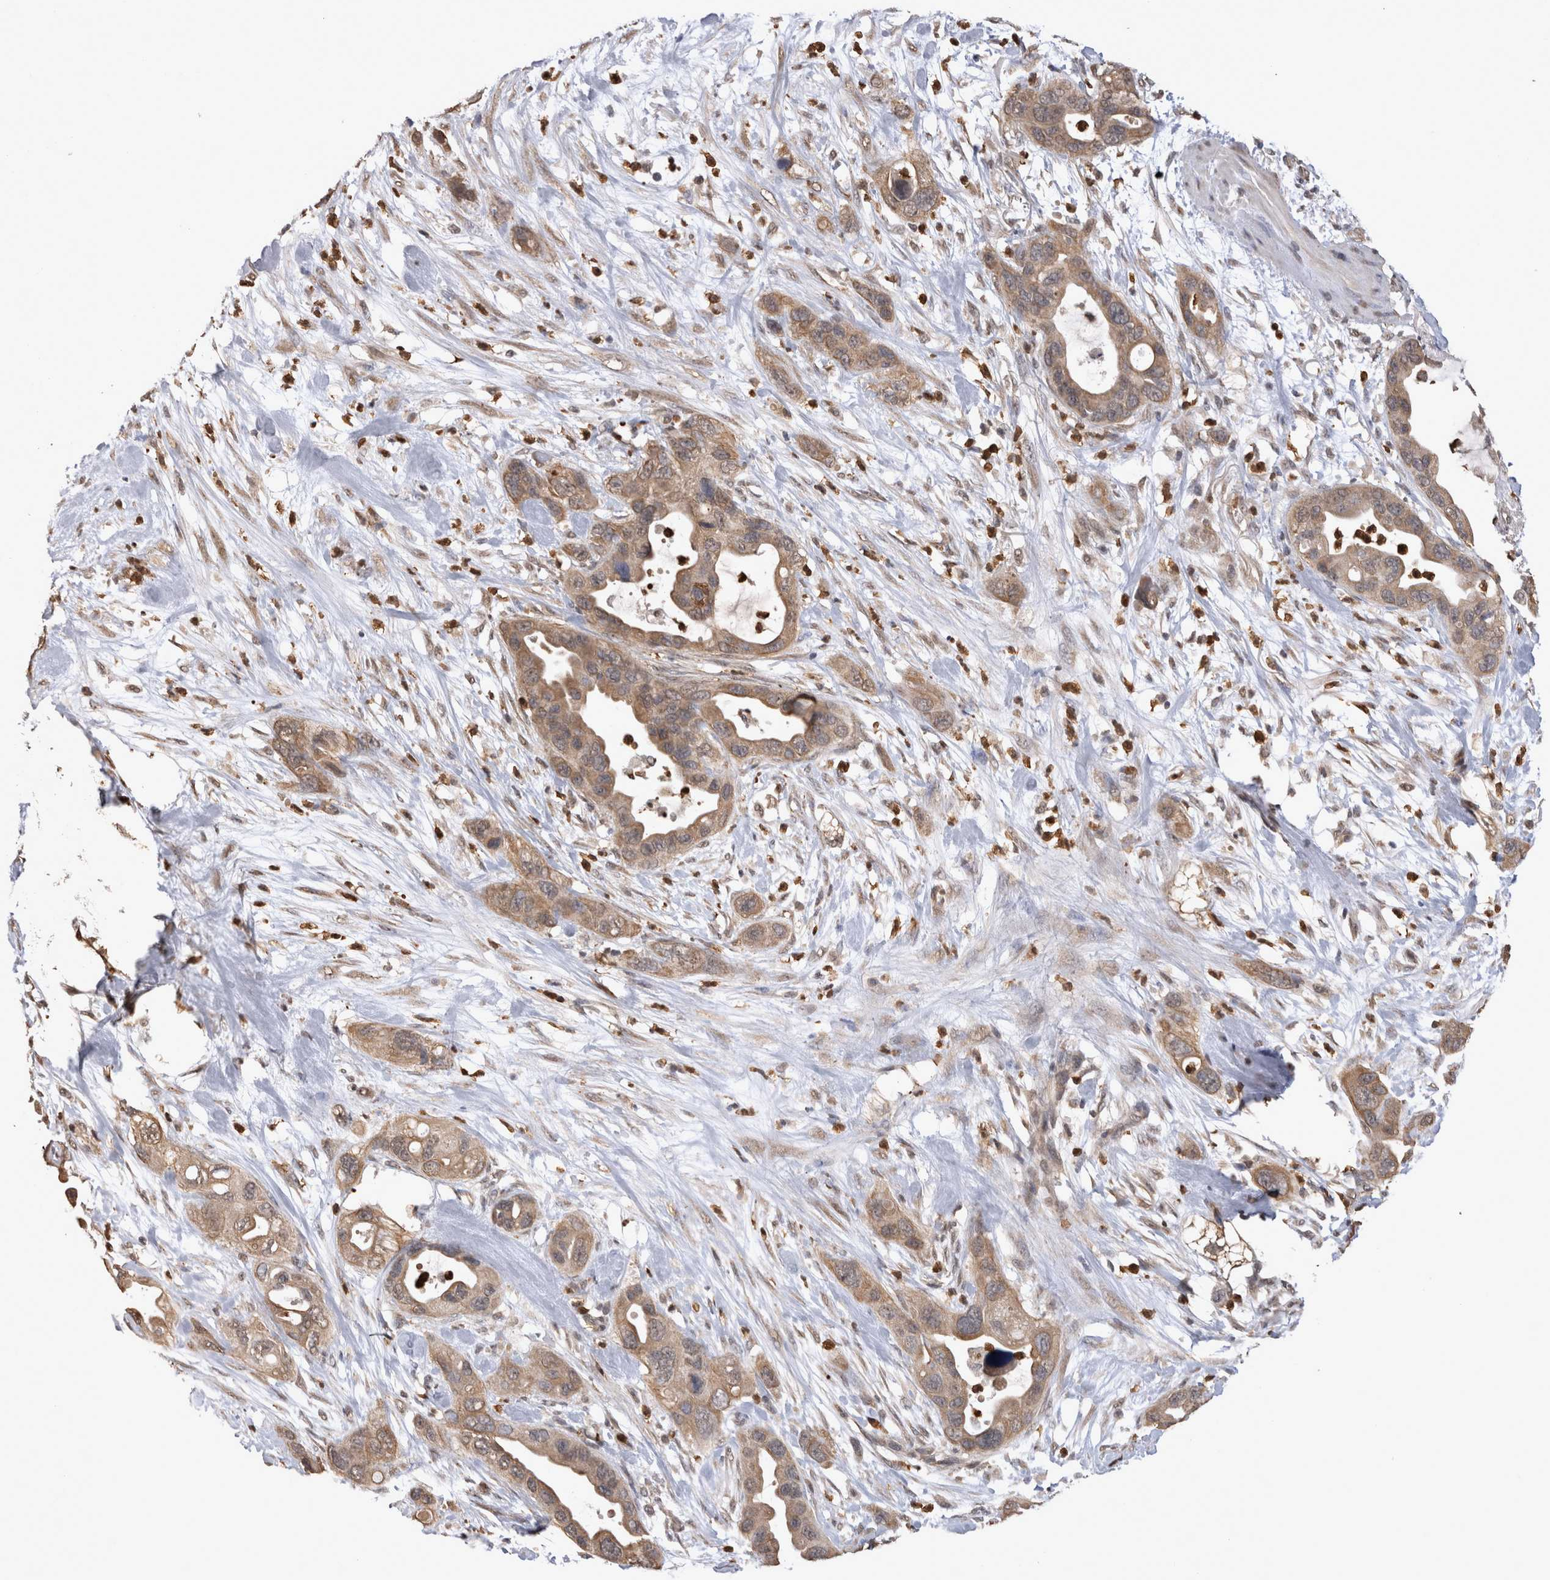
{"staining": {"intensity": "weak", "quantity": ">75%", "location": "cytoplasmic/membranous"}, "tissue": "pancreatic cancer", "cell_type": "Tumor cells", "image_type": "cancer", "snomed": [{"axis": "morphology", "description": "Adenocarcinoma, NOS"}, {"axis": "topography", "description": "Pancreas"}], "caption": "Protein staining reveals weak cytoplasmic/membranous staining in about >75% of tumor cells in pancreatic cancer (adenocarcinoma).", "gene": "PAK4", "patient": {"sex": "female", "age": 71}}